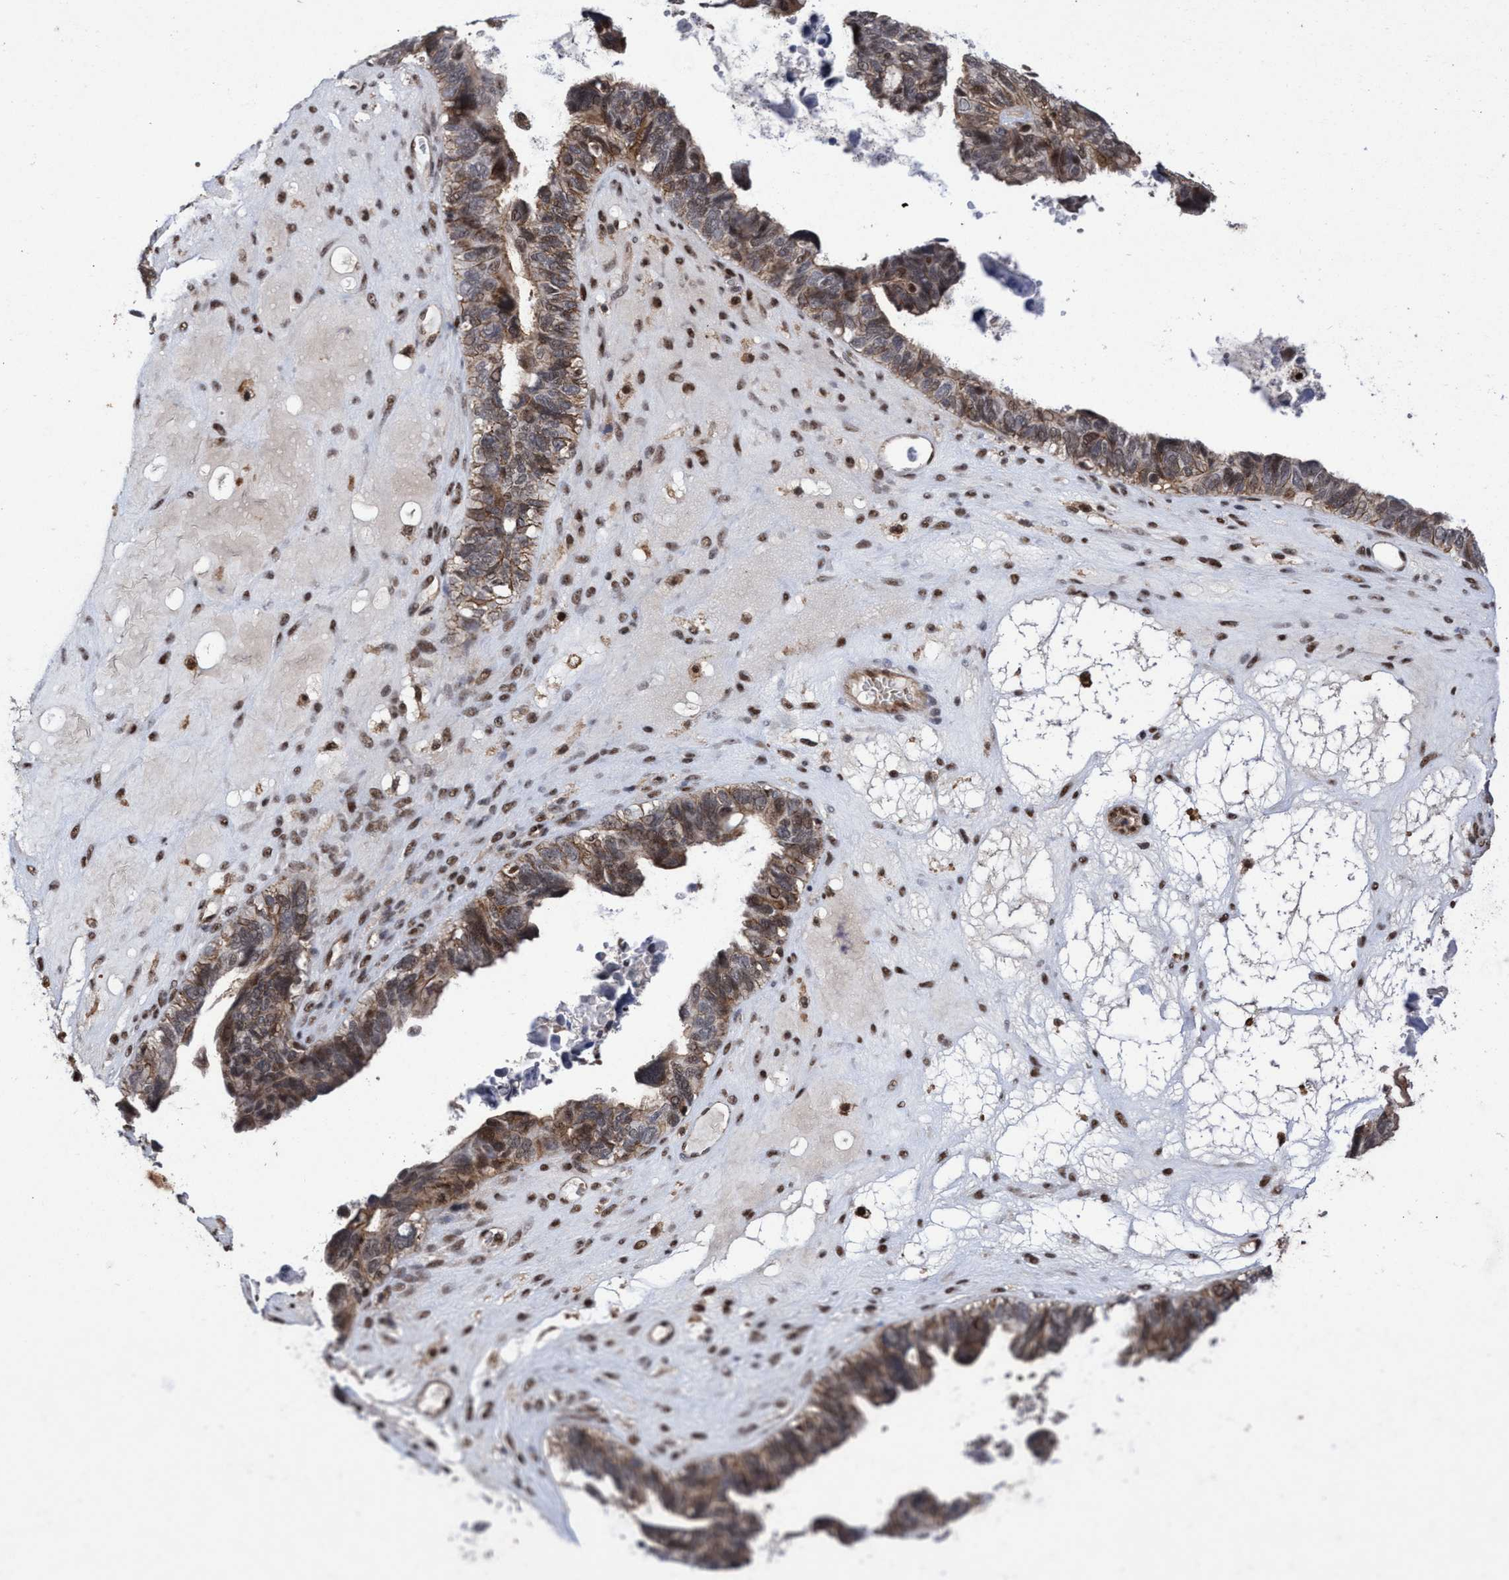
{"staining": {"intensity": "moderate", "quantity": ">75%", "location": "cytoplasmic/membranous,nuclear"}, "tissue": "ovarian cancer", "cell_type": "Tumor cells", "image_type": "cancer", "snomed": [{"axis": "morphology", "description": "Cystadenocarcinoma, serous, NOS"}, {"axis": "topography", "description": "Ovary"}], "caption": "DAB immunohistochemical staining of human ovarian cancer reveals moderate cytoplasmic/membranous and nuclear protein positivity in about >75% of tumor cells.", "gene": "GTF2F1", "patient": {"sex": "female", "age": 79}}